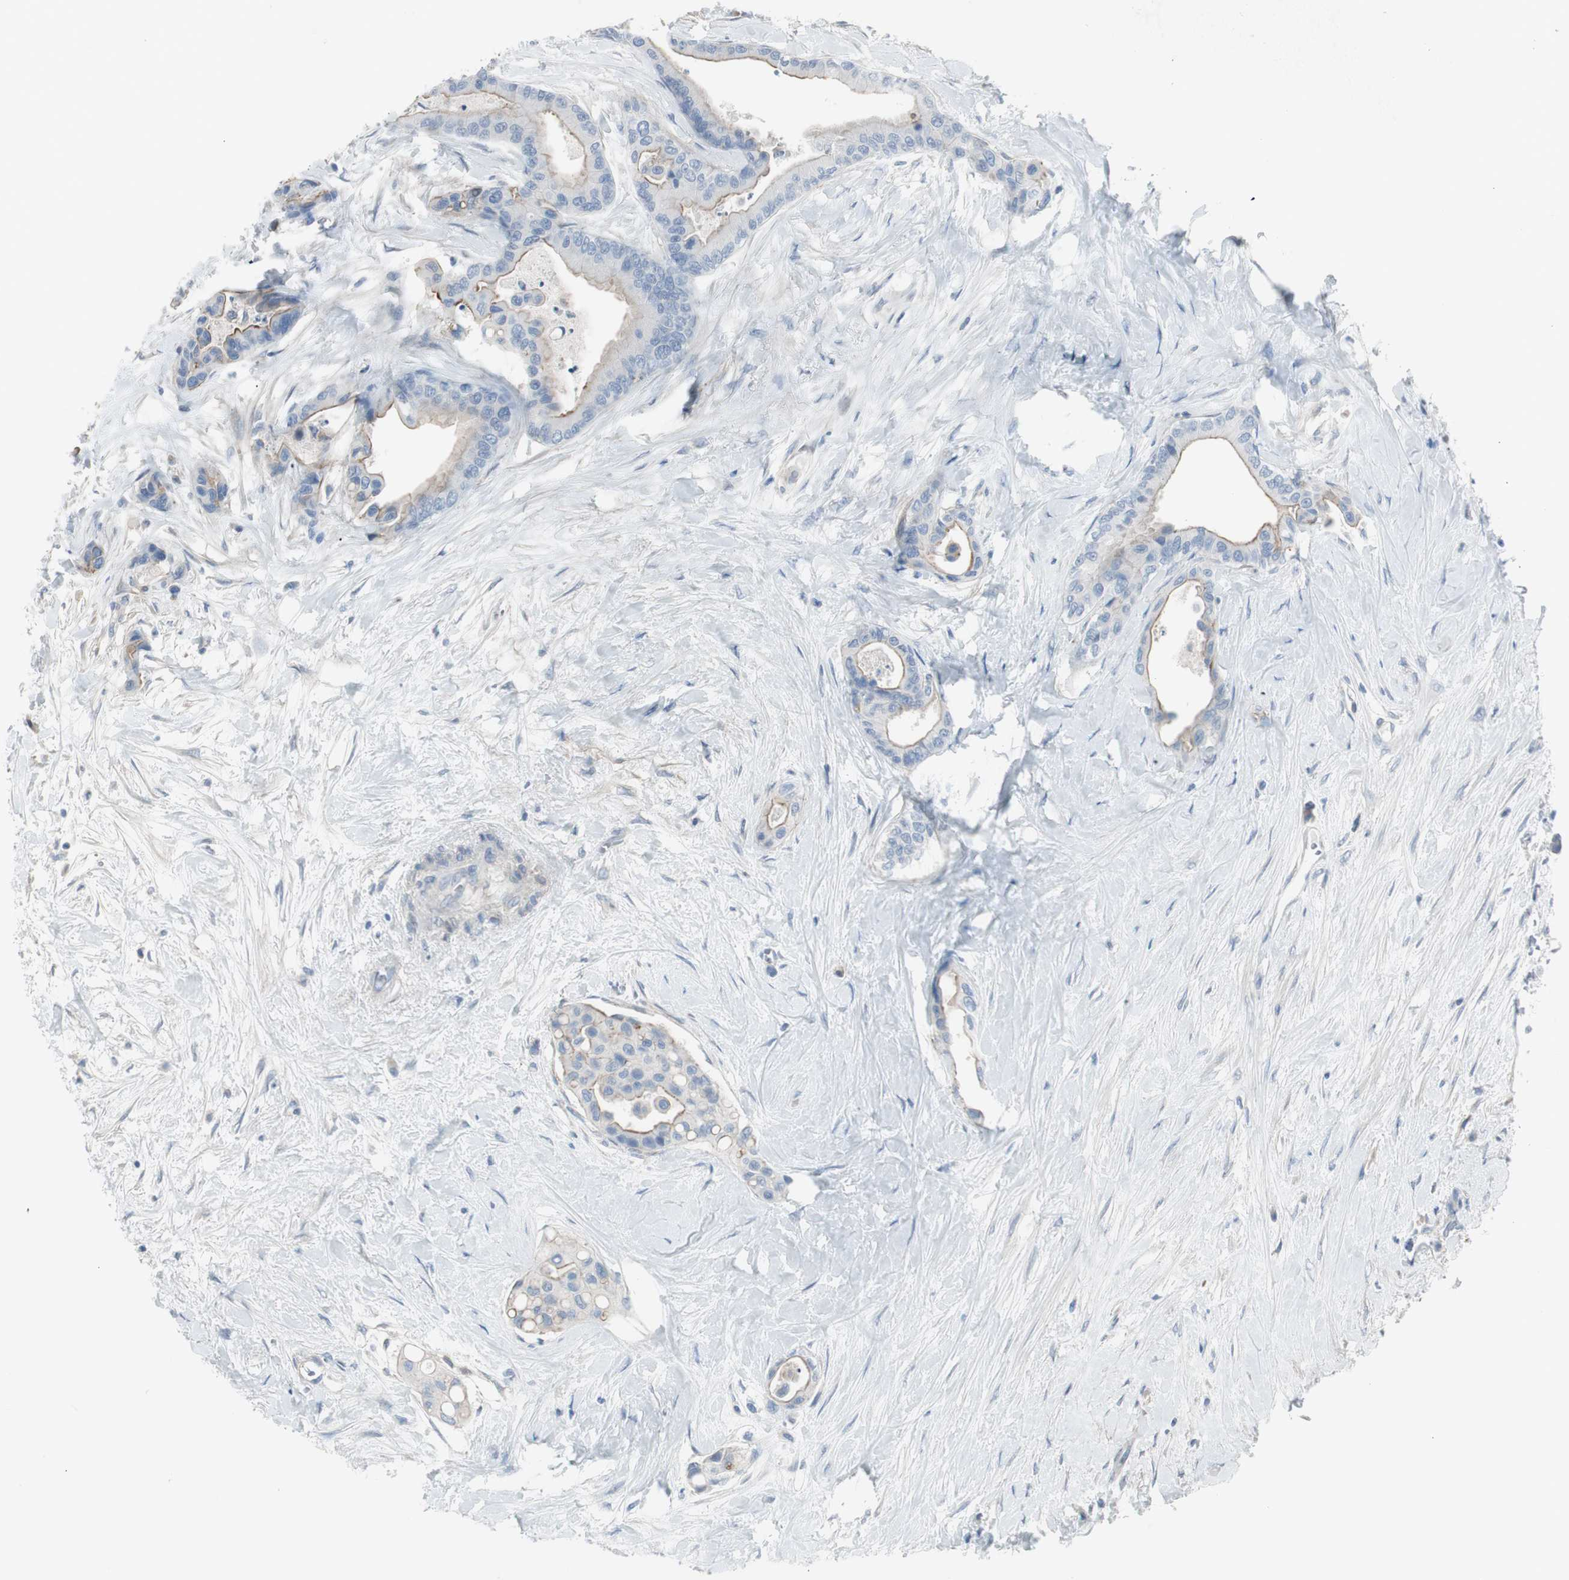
{"staining": {"intensity": "moderate", "quantity": "<25%", "location": "cytoplasmic/membranous"}, "tissue": "colorectal cancer", "cell_type": "Tumor cells", "image_type": "cancer", "snomed": [{"axis": "morphology", "description": "Normal tissue, NOS"}, {"axis": "morphology", "description": "Adenocarcinoma, NOS"}, {"axis": "topography", "description": "Colon"}], "caption": "Immunohistochemistry (DAB) staining of human colorectal adenocarcinoma shows moderate cytoplasmic/membranous protein positivity in about <25% of tumor cells. The staining was performed using DAB, with brown indicating positive protein expression. Nuclei are stained blue with hematoxylin.", "gene": "CACNA2D1", "patient": {"sex": "male", "age": 82}}